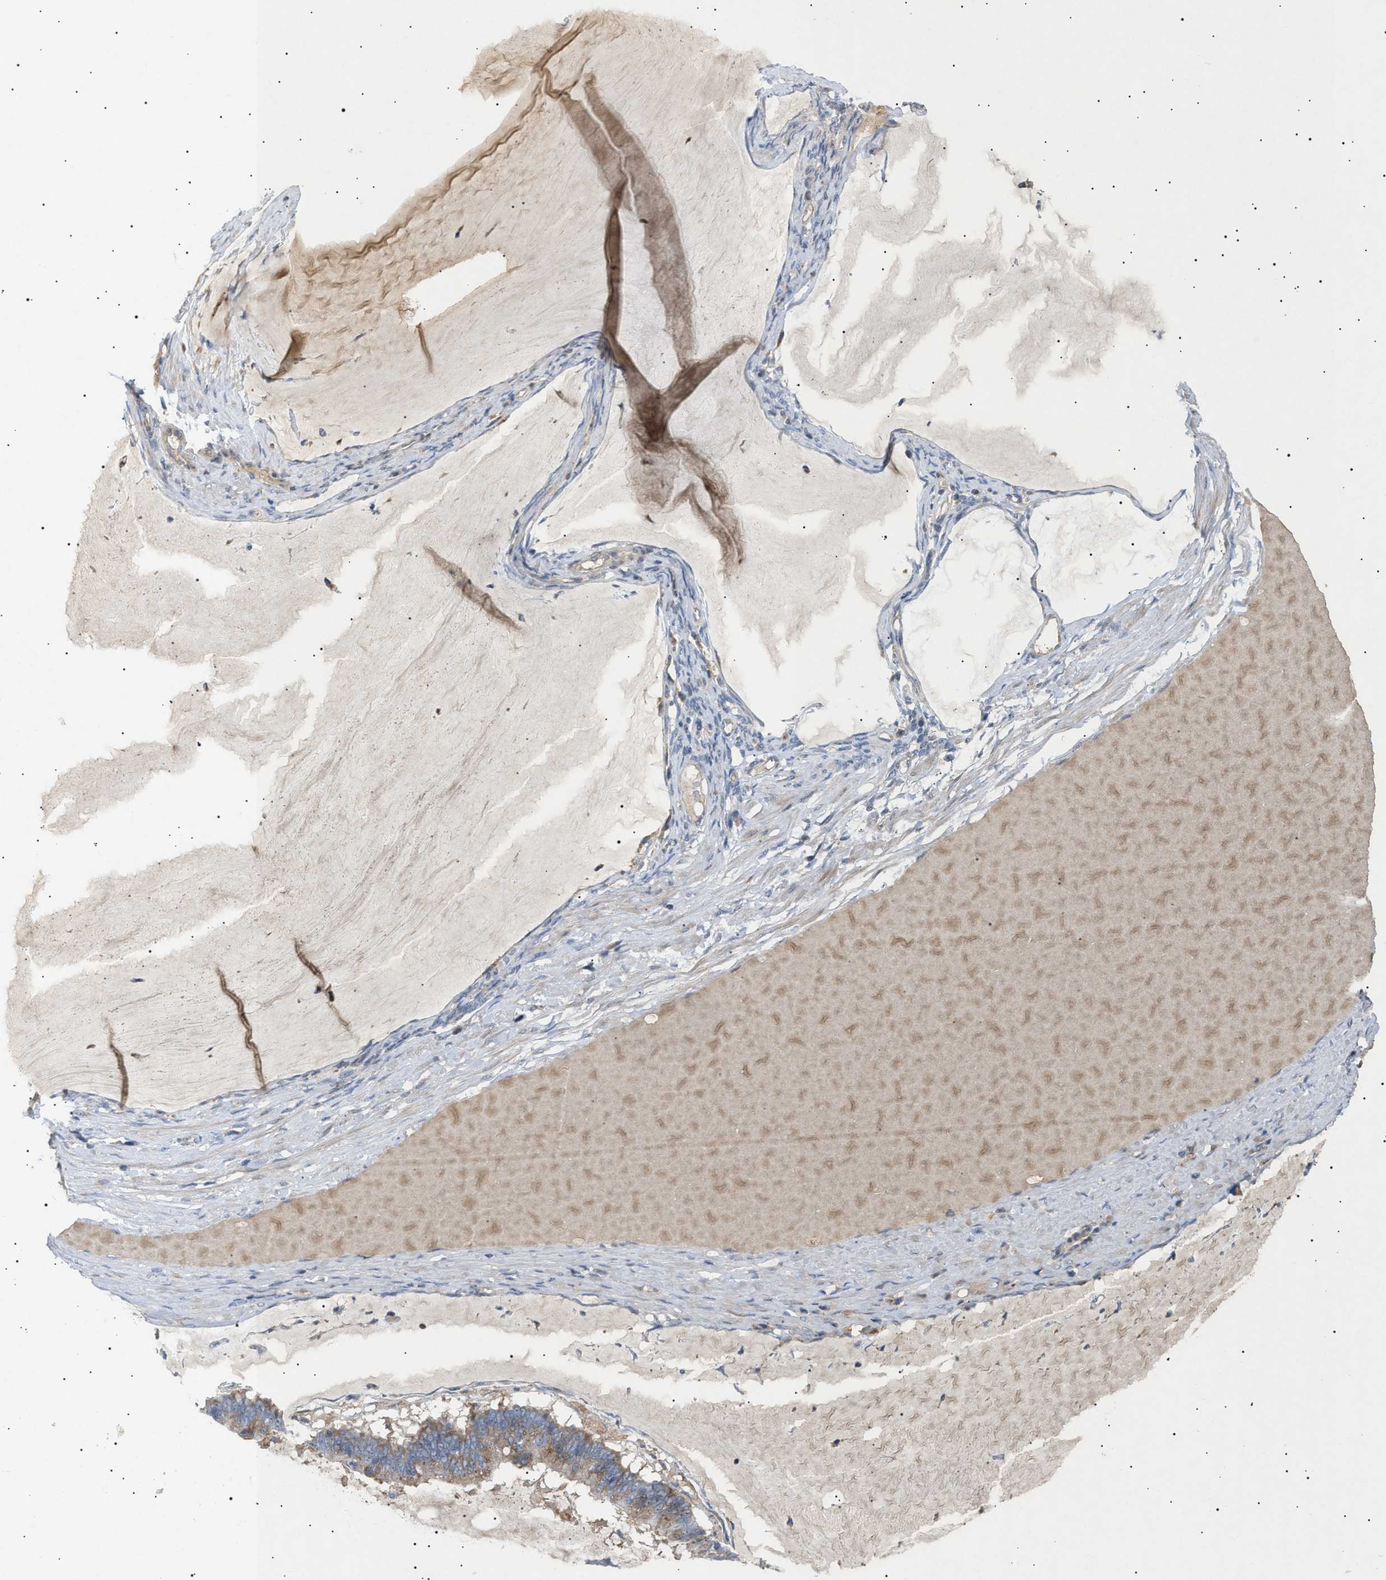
{"staining": {"intensity": "moderate", "quantity": ">75%", "location": "cytoplasmic/membranous"}, "tissue": "ovarian cancer", "cell_type": "Tumor cells", "image_type": "cancer", "snomed": [{"axis": "morphology", "description": "Cystadenocarcinoma, mucinous, NOS"}, {"axis": "topography", "description": "Ovary"}], "caption": "Immunohistochemistry of ovarian cancer (mucinous cystadenocarcinoma) shows medium levels of moderate cytoplasmic/membranous positivity in approximately >75% of tumor cells.", "gene": "SIRT5", "patient": {"sex": "female", "age": 61}}